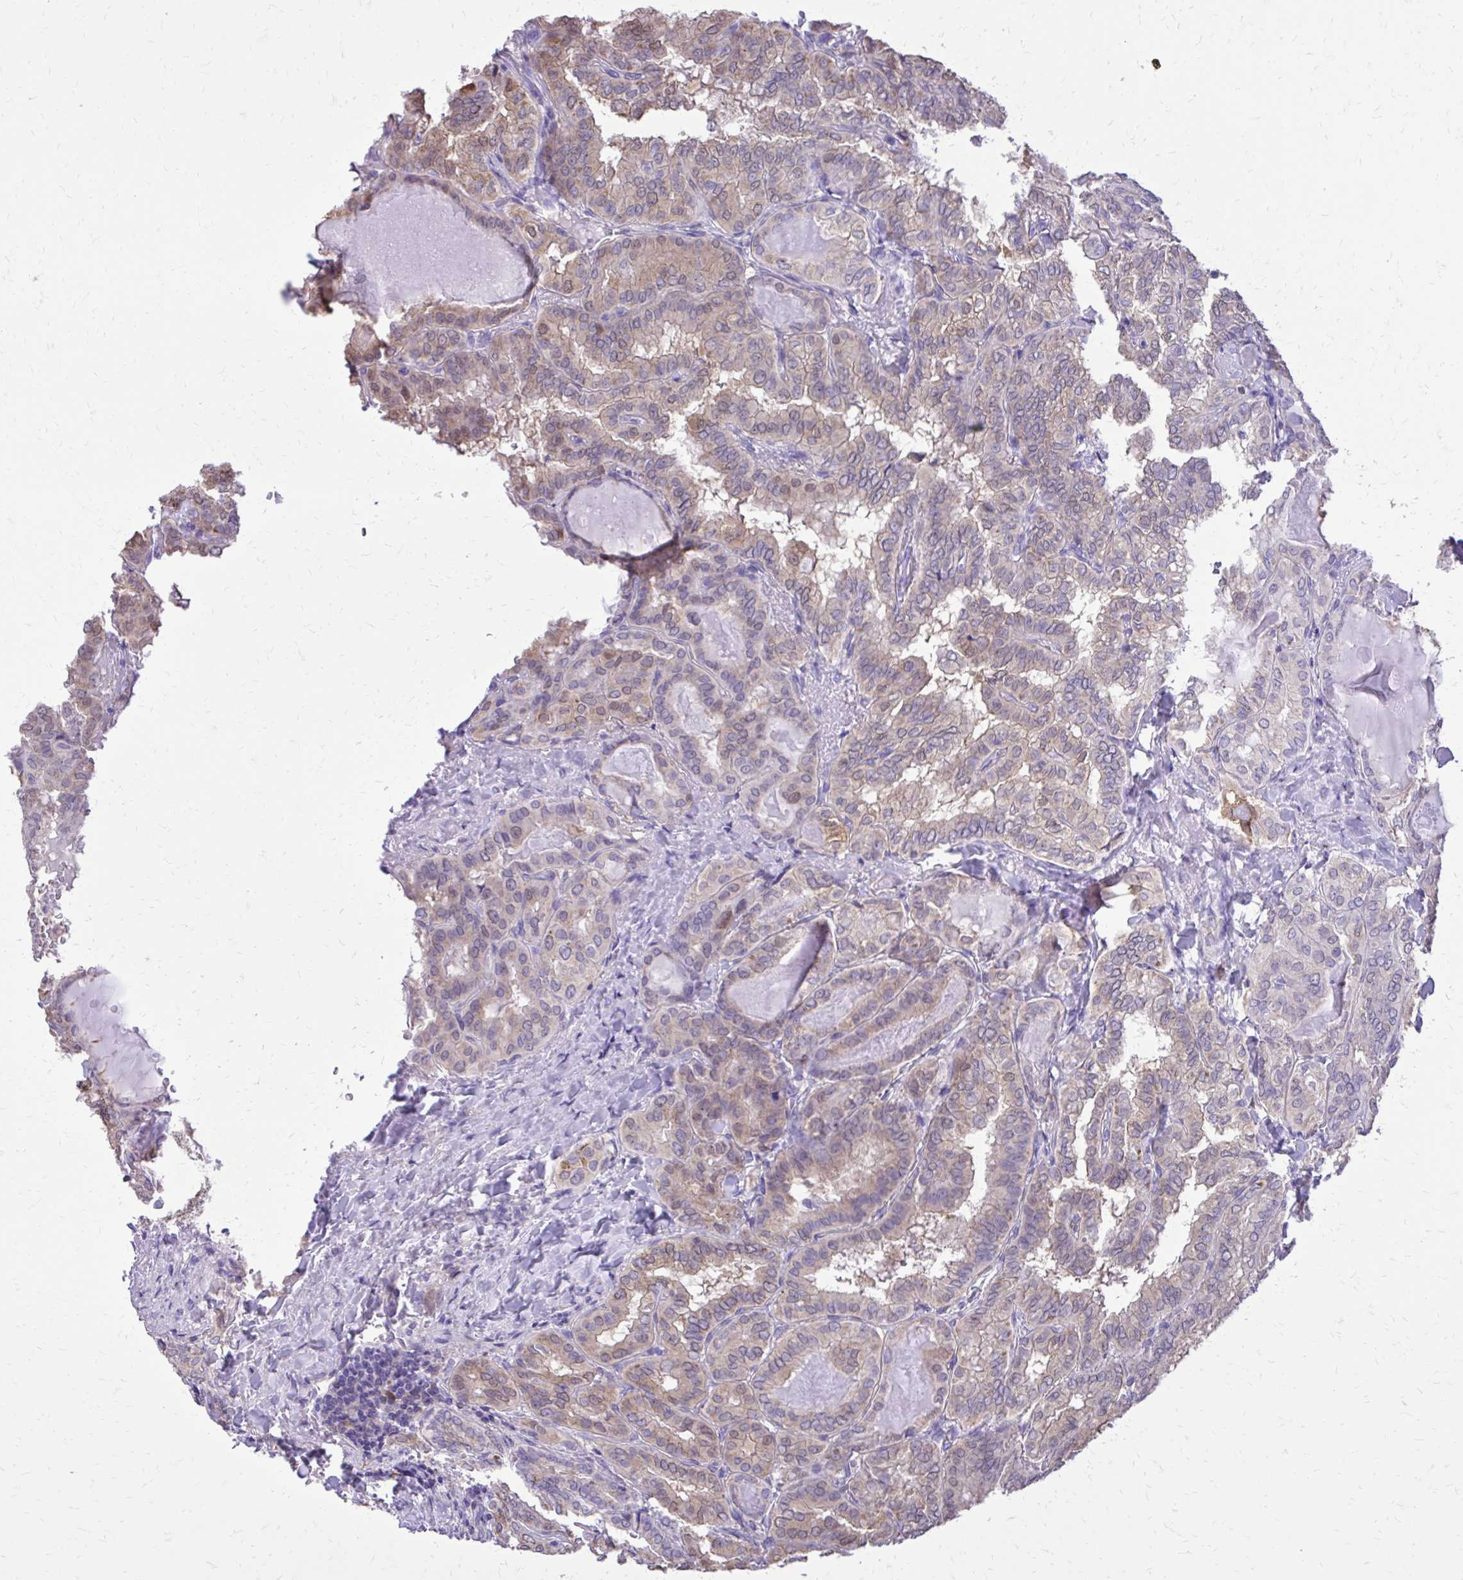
{"staining": {"intensity": "negative", "quantity": "none", "location": "none"}, "tissue": "thyroid cancer", "cell_type": "Tumor cells", "image_type": "cancer", "snomed": [{"axis": "morphology", "description": "Papillary adenocarcinoma, NOS"}, {"axis": "topography", "description": "Thyroid gland"}], "caption": "Thyroid papillary adenocarcinoma stained for a protein using immunohistochemistry exhibits no positivity tumor cells.", "gene": "CAT", "patient": {"sex": "female", "age": 46}}